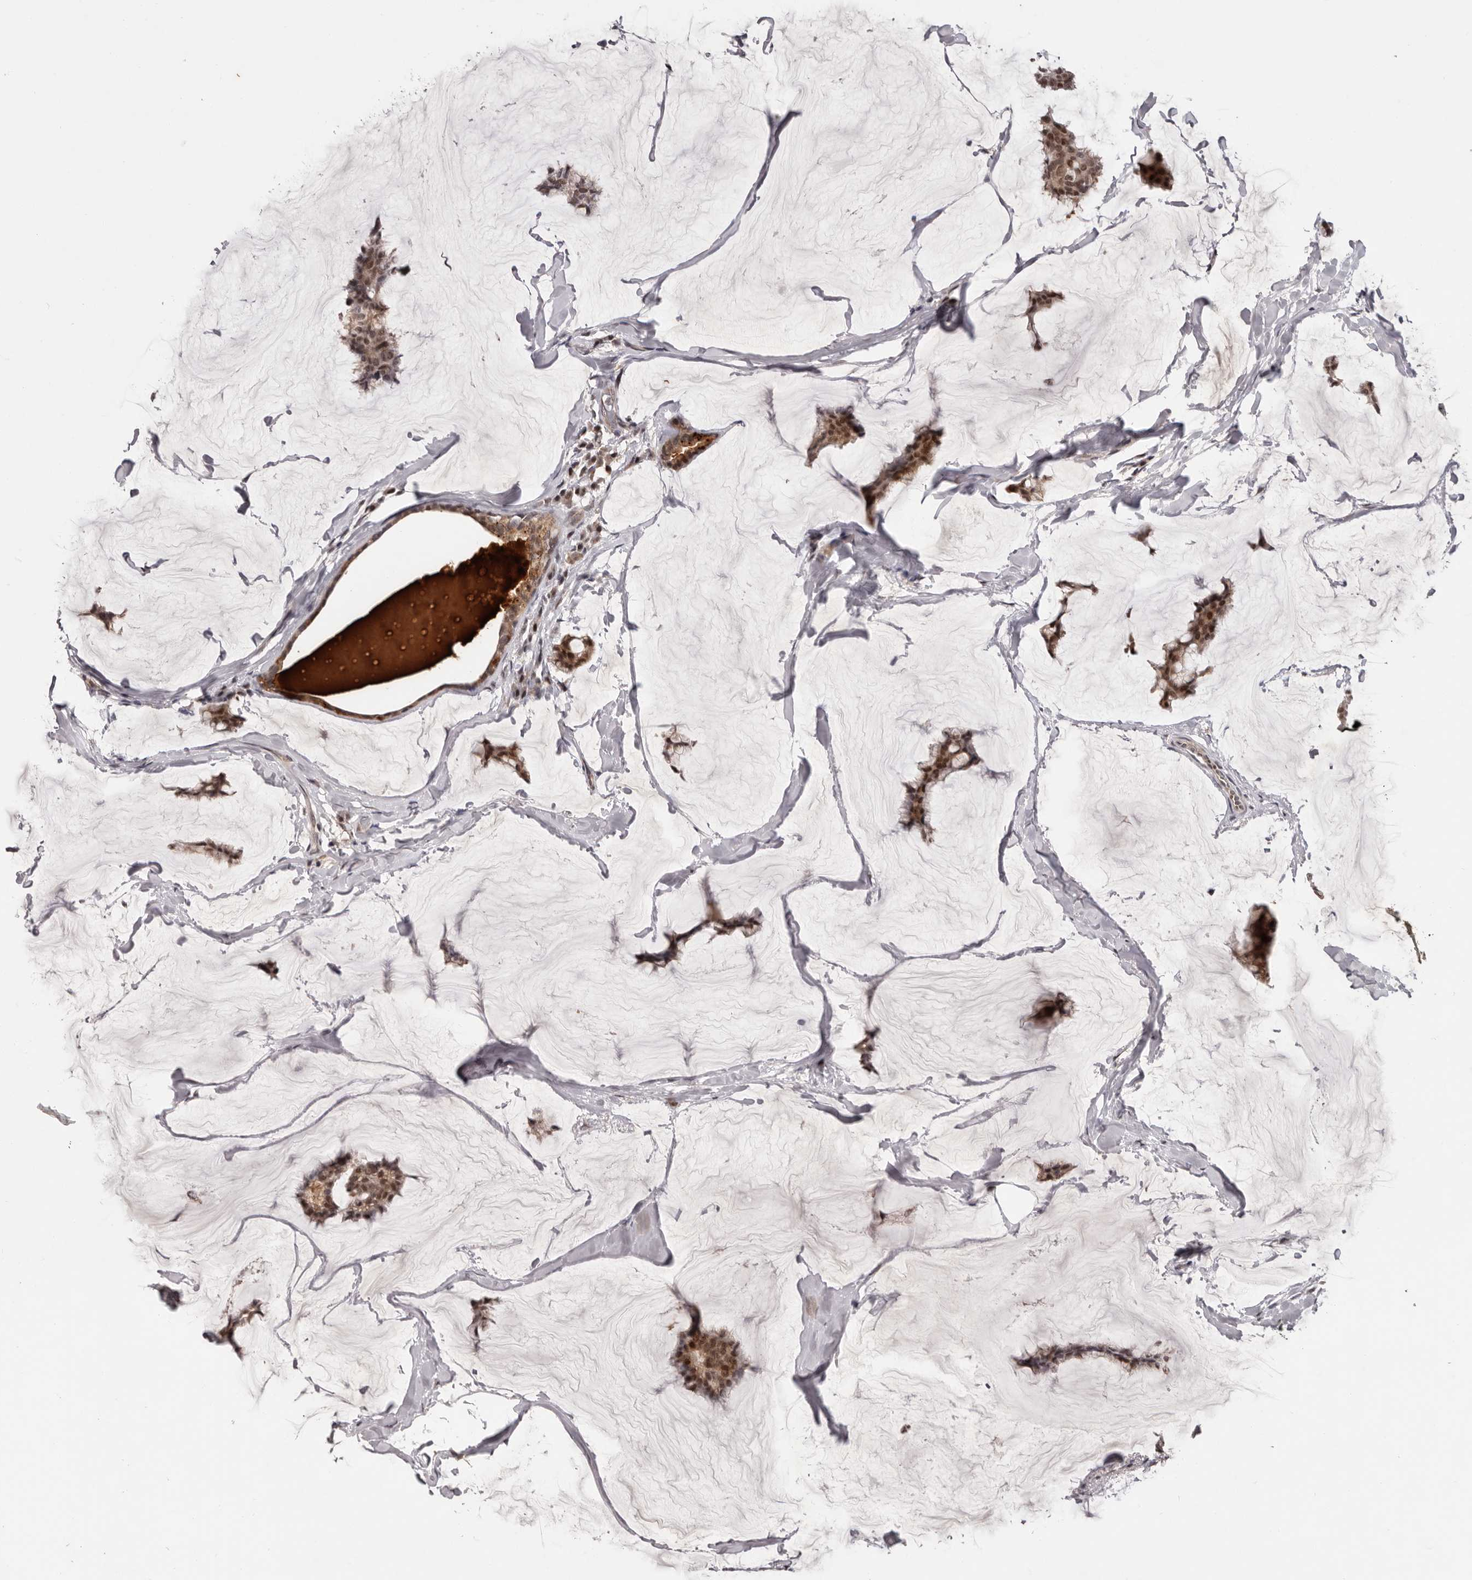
{"staining": {"intensity": "moderate", "quantity": ">75%", "location": "cytoplasmic/membranous,nuclear"}, "tissue": "breast cancer", "cell_type": "Tumor cells", "image_type": "cancer", "snomed": [{"axis": "morphology", "description": "Duct carcinoma"}, {"axis": "topography", "description": "Breast"}], "caption": "This histopathology image demonstrates breast cancer (intraductal carcinoma) stained with immunohistochemistry (IHC) to label a protein in brown. The cytoplasmic/membranous and nuclear of tumor cells show moderate positivity for the protein. Nuclei are counter-stained blue.", "gene": "TBX5", "patient": {"sex": "female", "age": 93}}